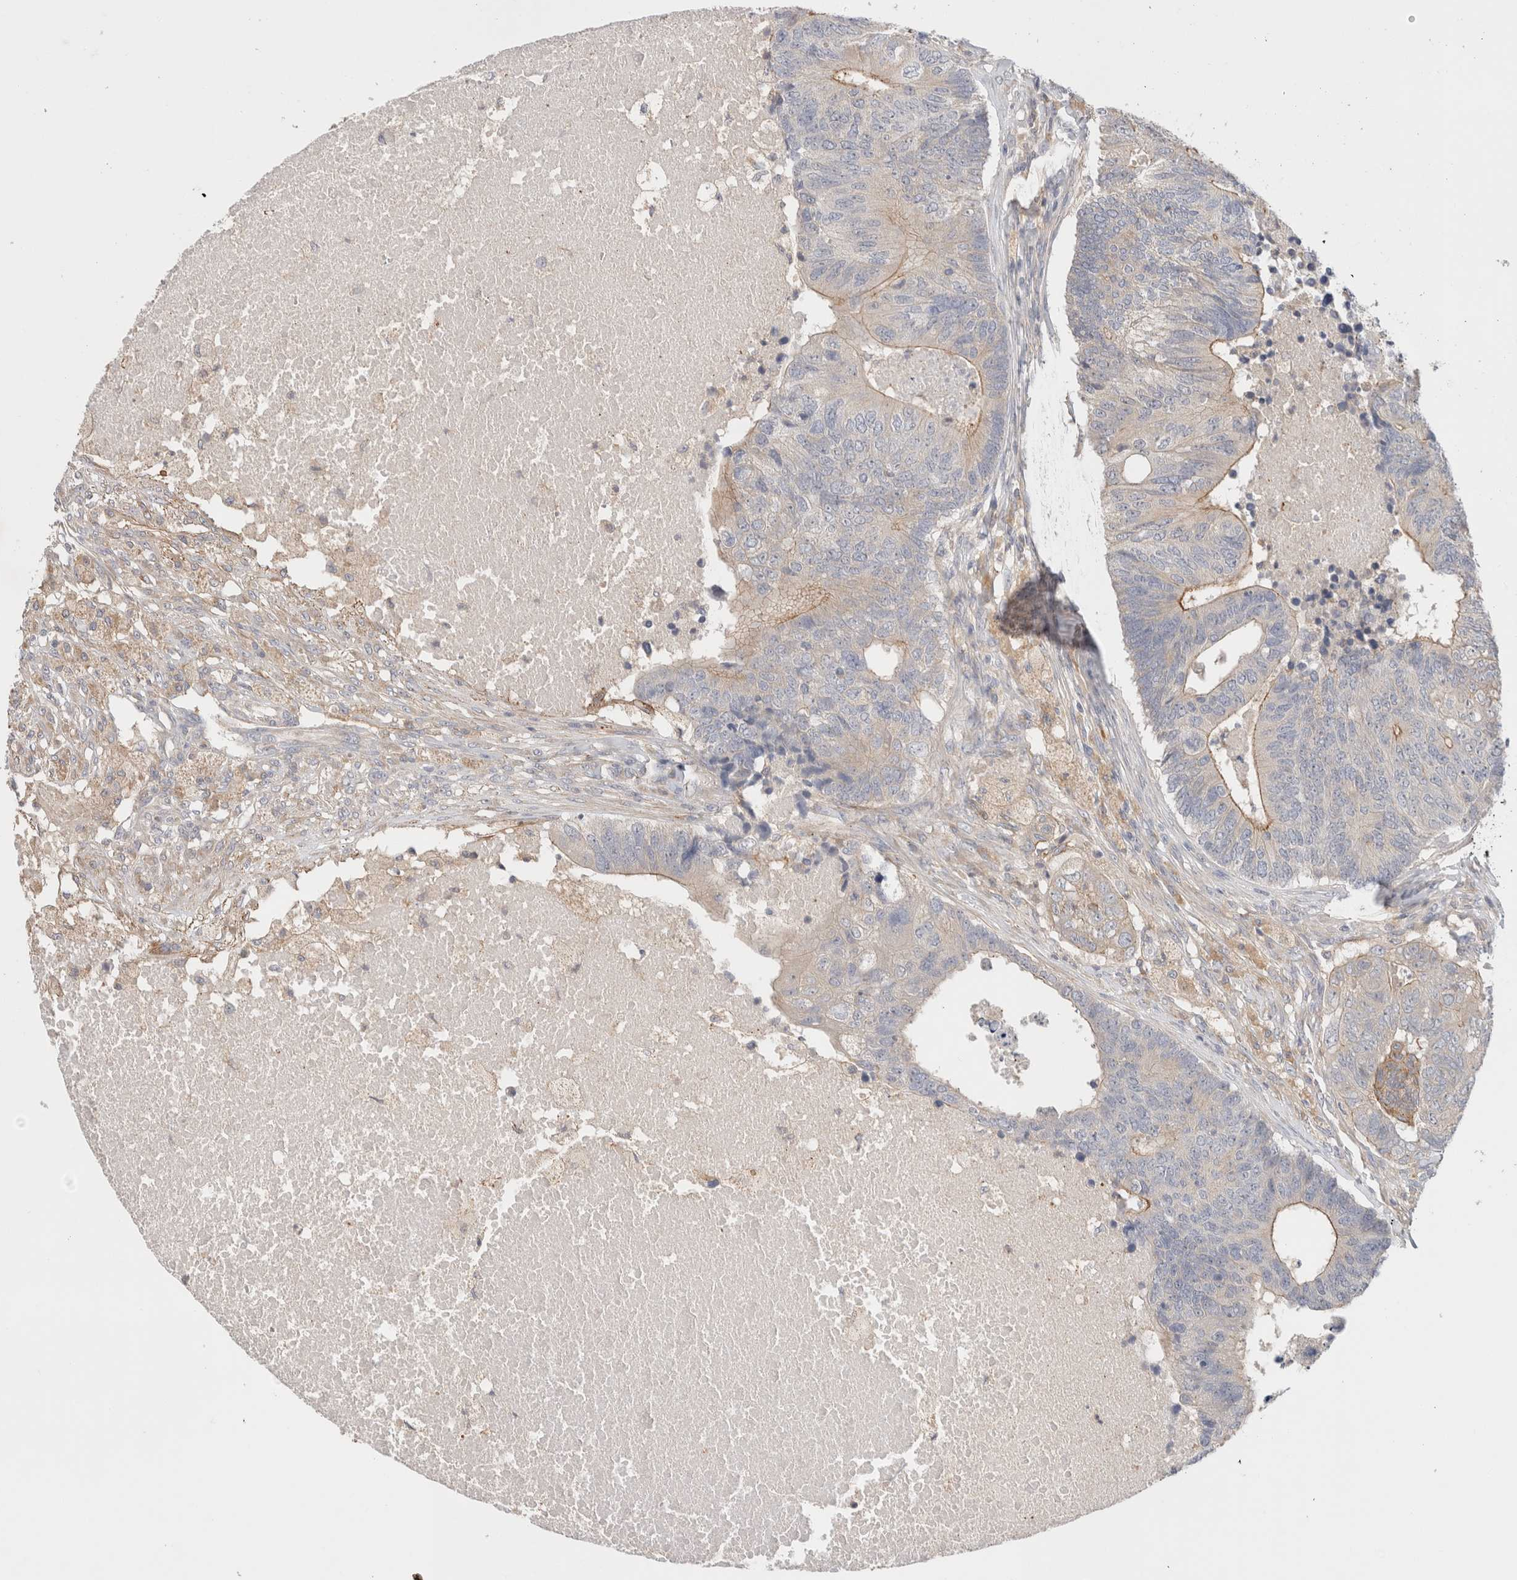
{"staining": {"intensity": "moderate", "quantity": "<25%", "location": "cytoplasmic/membranous"}, "tissue": "colorectal cancer", "cell_type": "Tumor cells", "image_type": "cancer", "snomed": [{"axis": "morphology", "description": "Adenocarcinoma, NOS"}, {"axis": "topography", "description": "Colon"}], "caption": "Moderate cytoplasmic/membranous protein staining is appreciated in about <25% of tumor cells in colorectal cancer. The staining is performed using DAB (3,3'-diaminobenzidine) brown chromogen to label protein expression. The nuclei are counter-stained blue using hematoxylin.", "gene": "SGK3", "patient": {"sex": "female", "age": 67}}